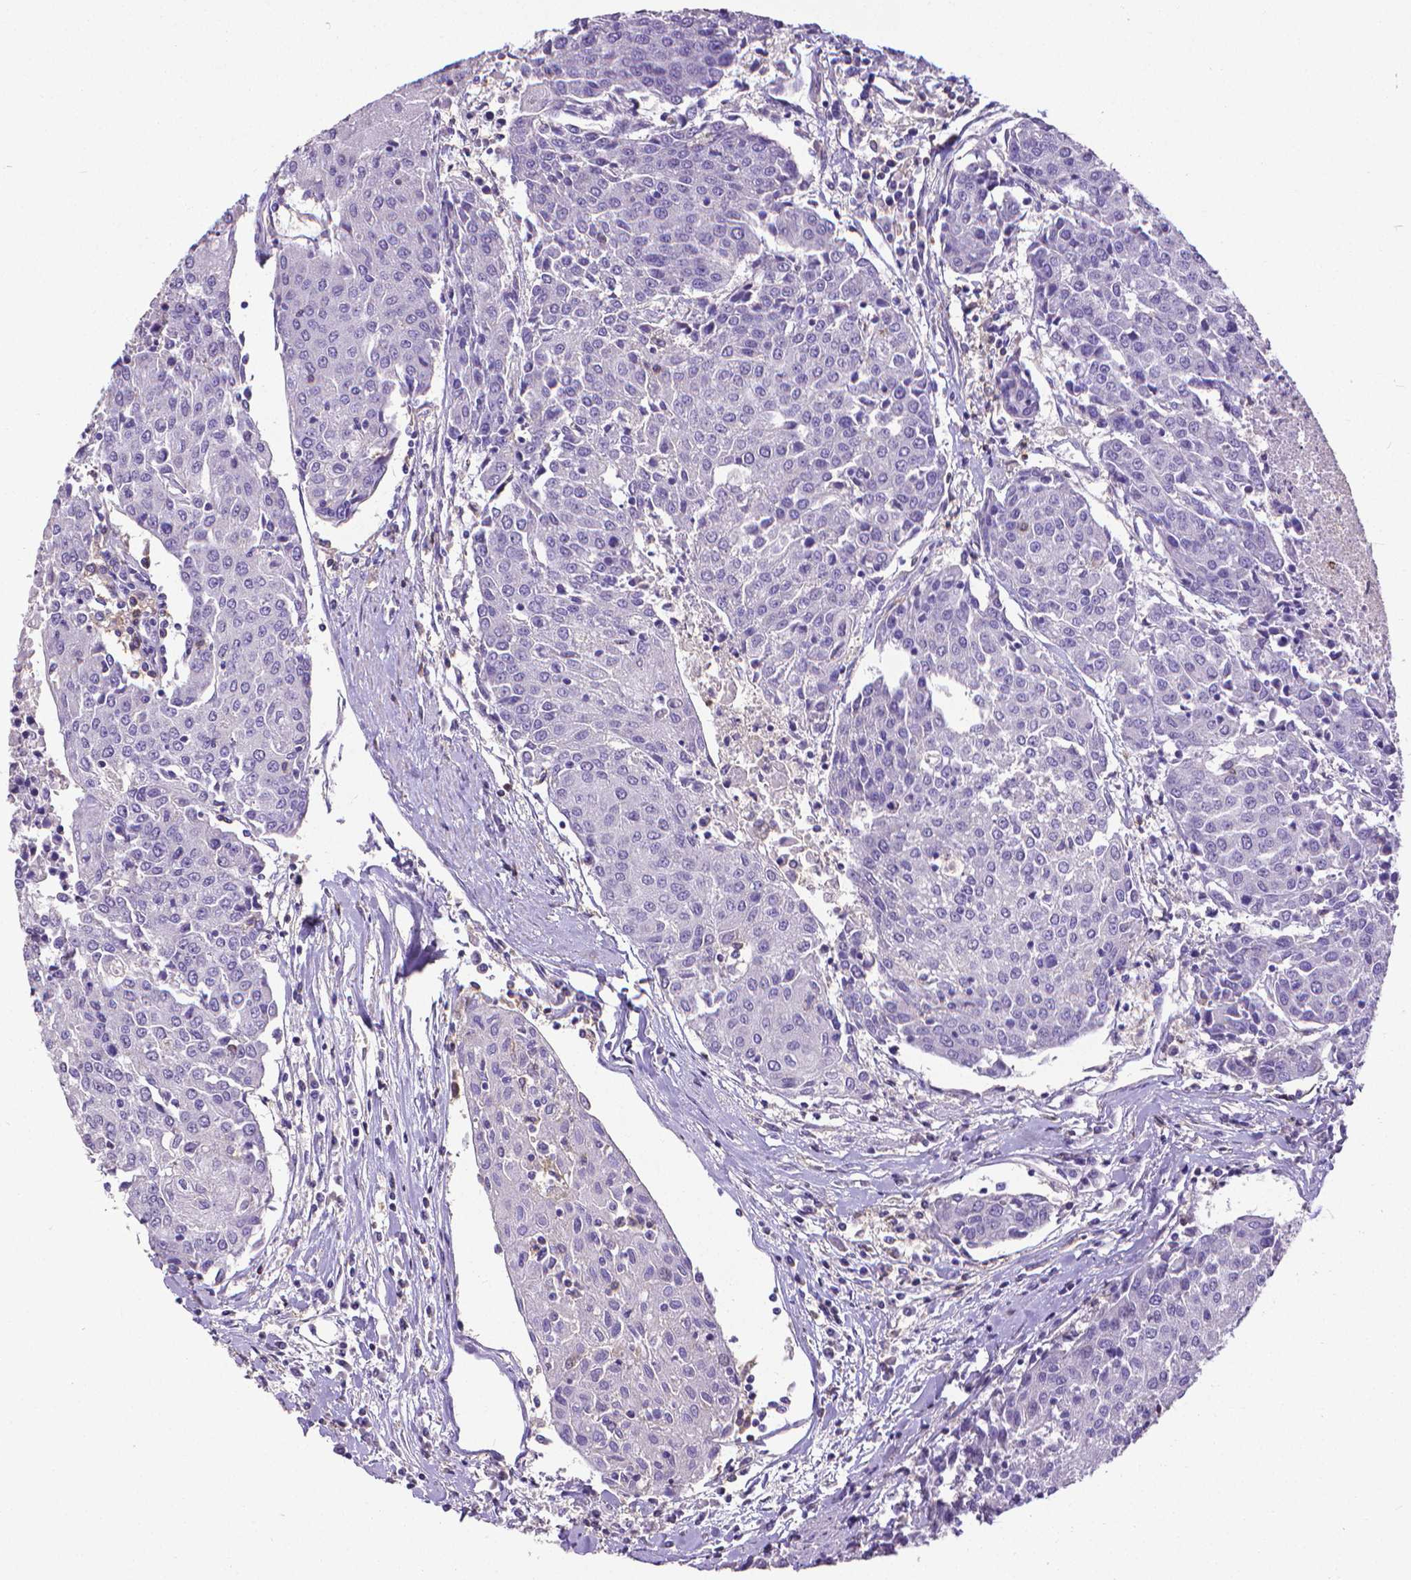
{"staining": {"intensity": "negative", "quantity": "none", "location": "none"}, "tissue": "urothelial cancer", "cell_type": "Tumor cells", "image_type": "cancer", "snomed": [{"axis": "morphology", "description": "Urothelial carcinoma, High grade"}, {"axis": "topography", "description": "Urinary bladder"}], "caption": "Human urothelial carcinoma (high-grade) stained for a protein using immunohistochemistry (IHC) exhibits no expression in tumor cells.", "gene": "CD4", "patient": {"sex": "female", "age": 85}}